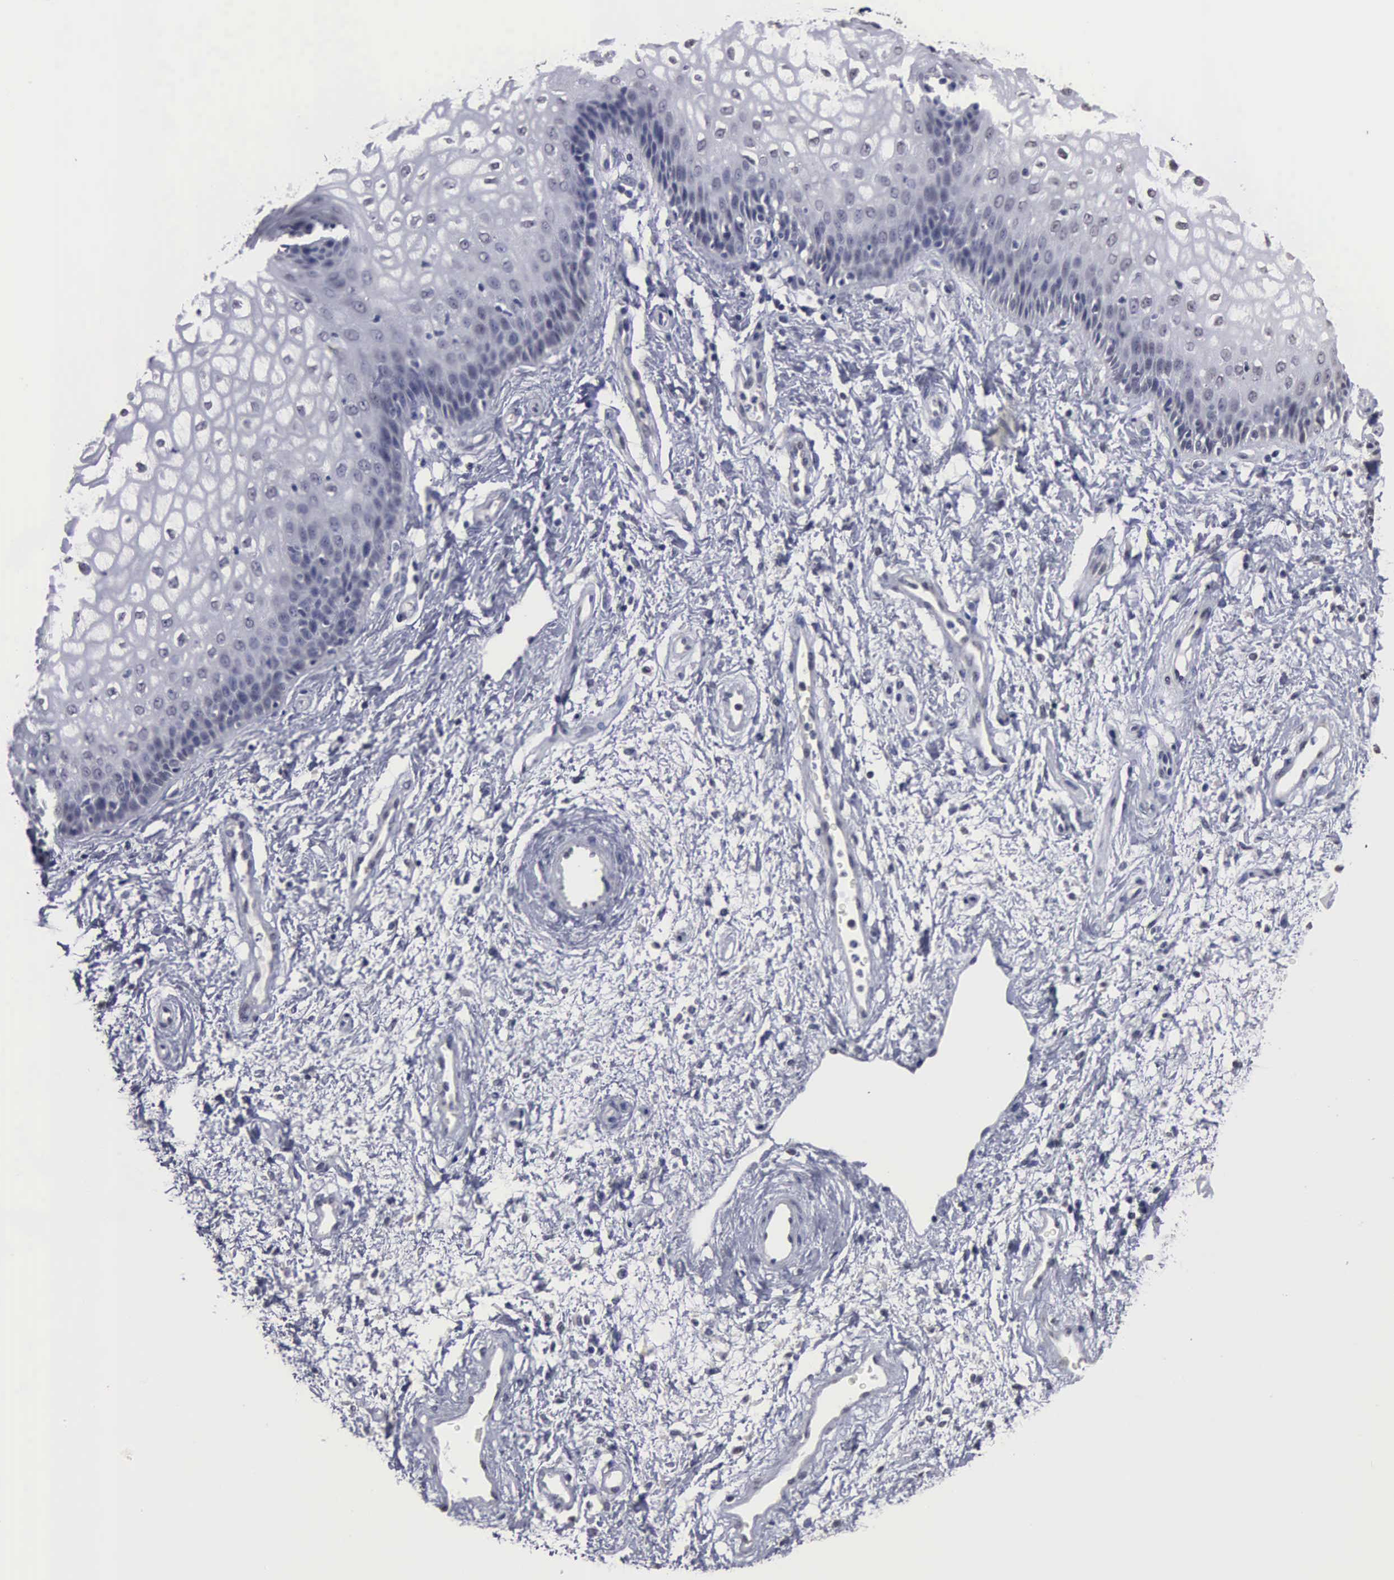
{"staining": {"intensity": "negative", "quantity": "none", "location": "none"}, "tissue": "vagina", "cell_type": "Squamous epithelial cells", "image_type": "normal", "snomed": [{"axis": "morphology", "description": "Normal tissue, NOS"}, {"axis": "topography", "description": "Vagina"}], "caption": "High magnification brightfield microscopy of benign vagina stained with DAB (3,3'-diaminobenzidine) (brown) and counterstained with hematoxylin (blue): squamous epithelial cells show no significant positivity.", "gene": "UPB1", "patient": {"sex": "female", "age": 34}}